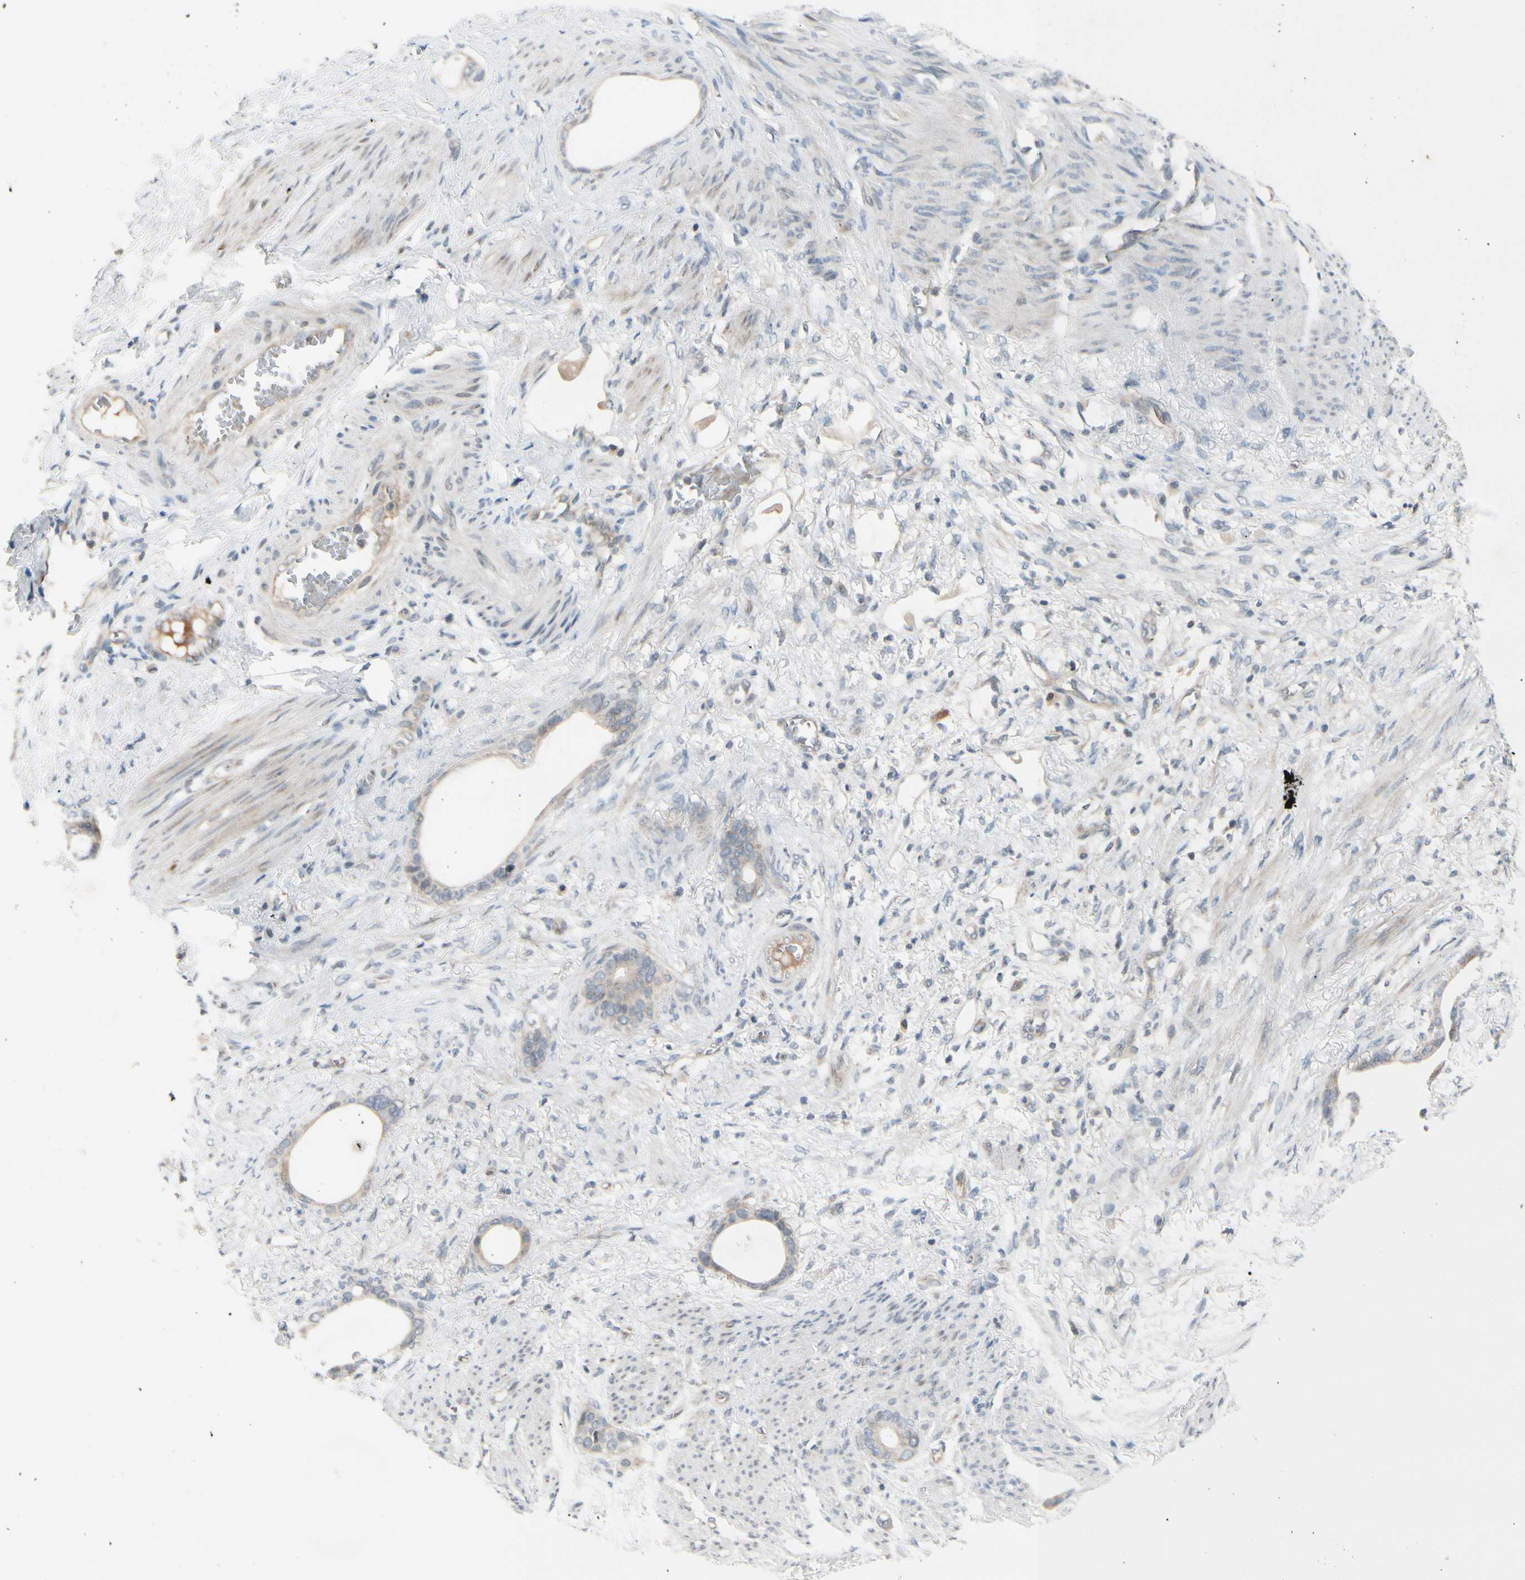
{"staining": {"intensity": "weak", "quantity": "25%-75%", "location": "cytoplasmic/membranous,nuclear"}, "tissue": "stomach cancer", "cell_type": "Tumor cells", "image_type": "cancer", "snomed": [{"axis": "morphology", "description": "Adenocarcinoma, NOS"}, {"axis": "topography", "description": "Stomach"}], "caption": "Immunohistochemical staining of human adenocarcinoma (stomach) shows low levels of weak cytoplasmic/membranous and nuclear protein expression in approximately 25%-75% of tumor cells. The staining was performed using DAB (3,3'-diaminobenzidine), with brown indicating positive protein expression. Nuclei are stained blue with hematoxylin.", "gene": "FGF10", "patient": {"sex": "female", "age": 75}}